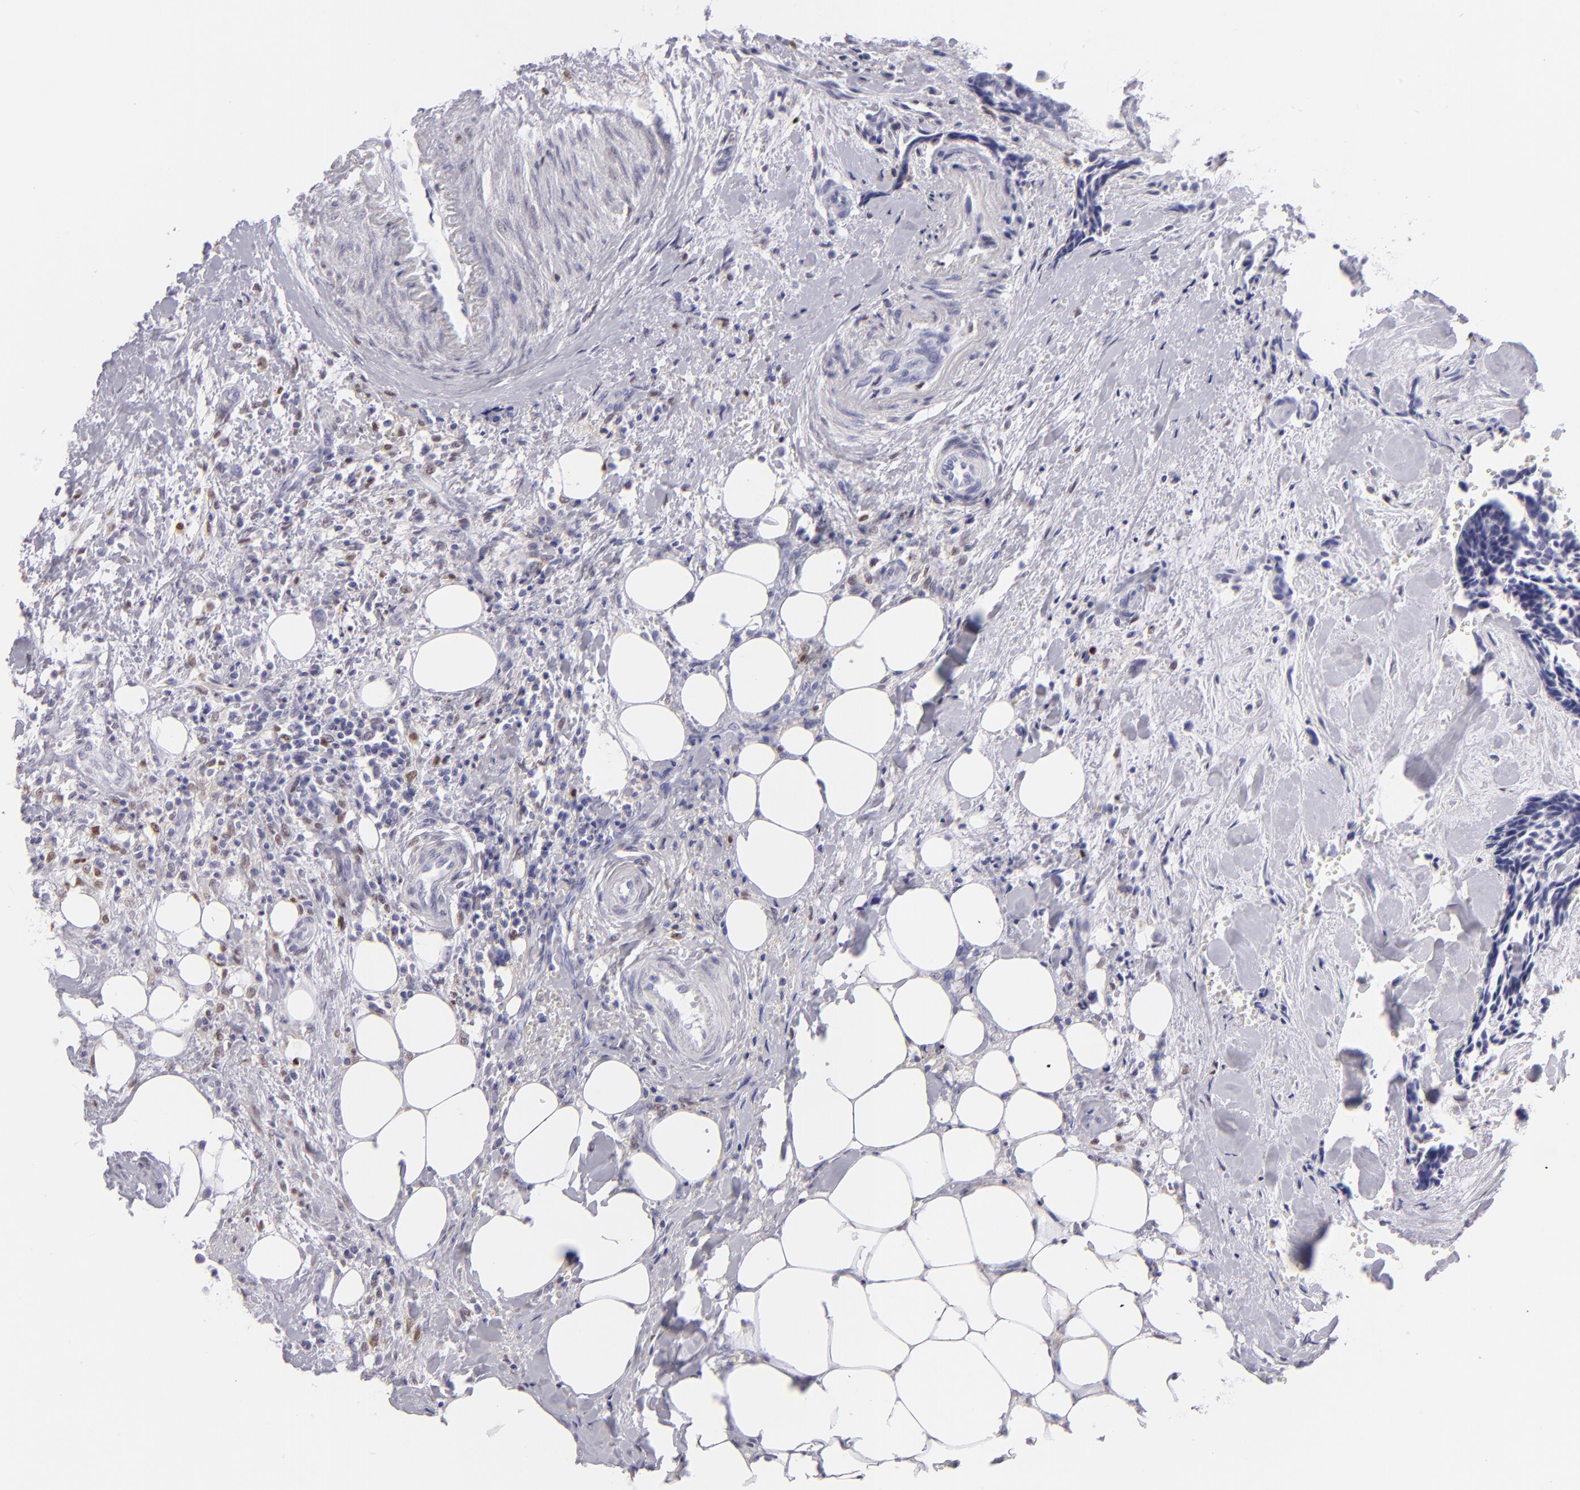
{"staining": {"intensity": "negative", "quantity": "none", "location": "none"}, "tissue": "head and neck cancer", "cell_type": "Tumor cells", "image_type": "cancer", "snomed": [{"axis": "morphology", "description": "Squamous cell carcinoma, NOS"}, {"axis": "topography", "description": "Salivary gland"}, {"axis": "topography", "description": "Head-Neck"}], "caption": "The photomicrograph exhibits no staining of tumor cells in head and neck cancer (squamous cell carcinoma). The staining was performed using DAB to visualize the protein expression in brown, while the nuclei were stained in blue with hematoxylin (Magnification: 20x).", "gene": "MITF", "patient": {"sex": "male", "age": 70}}